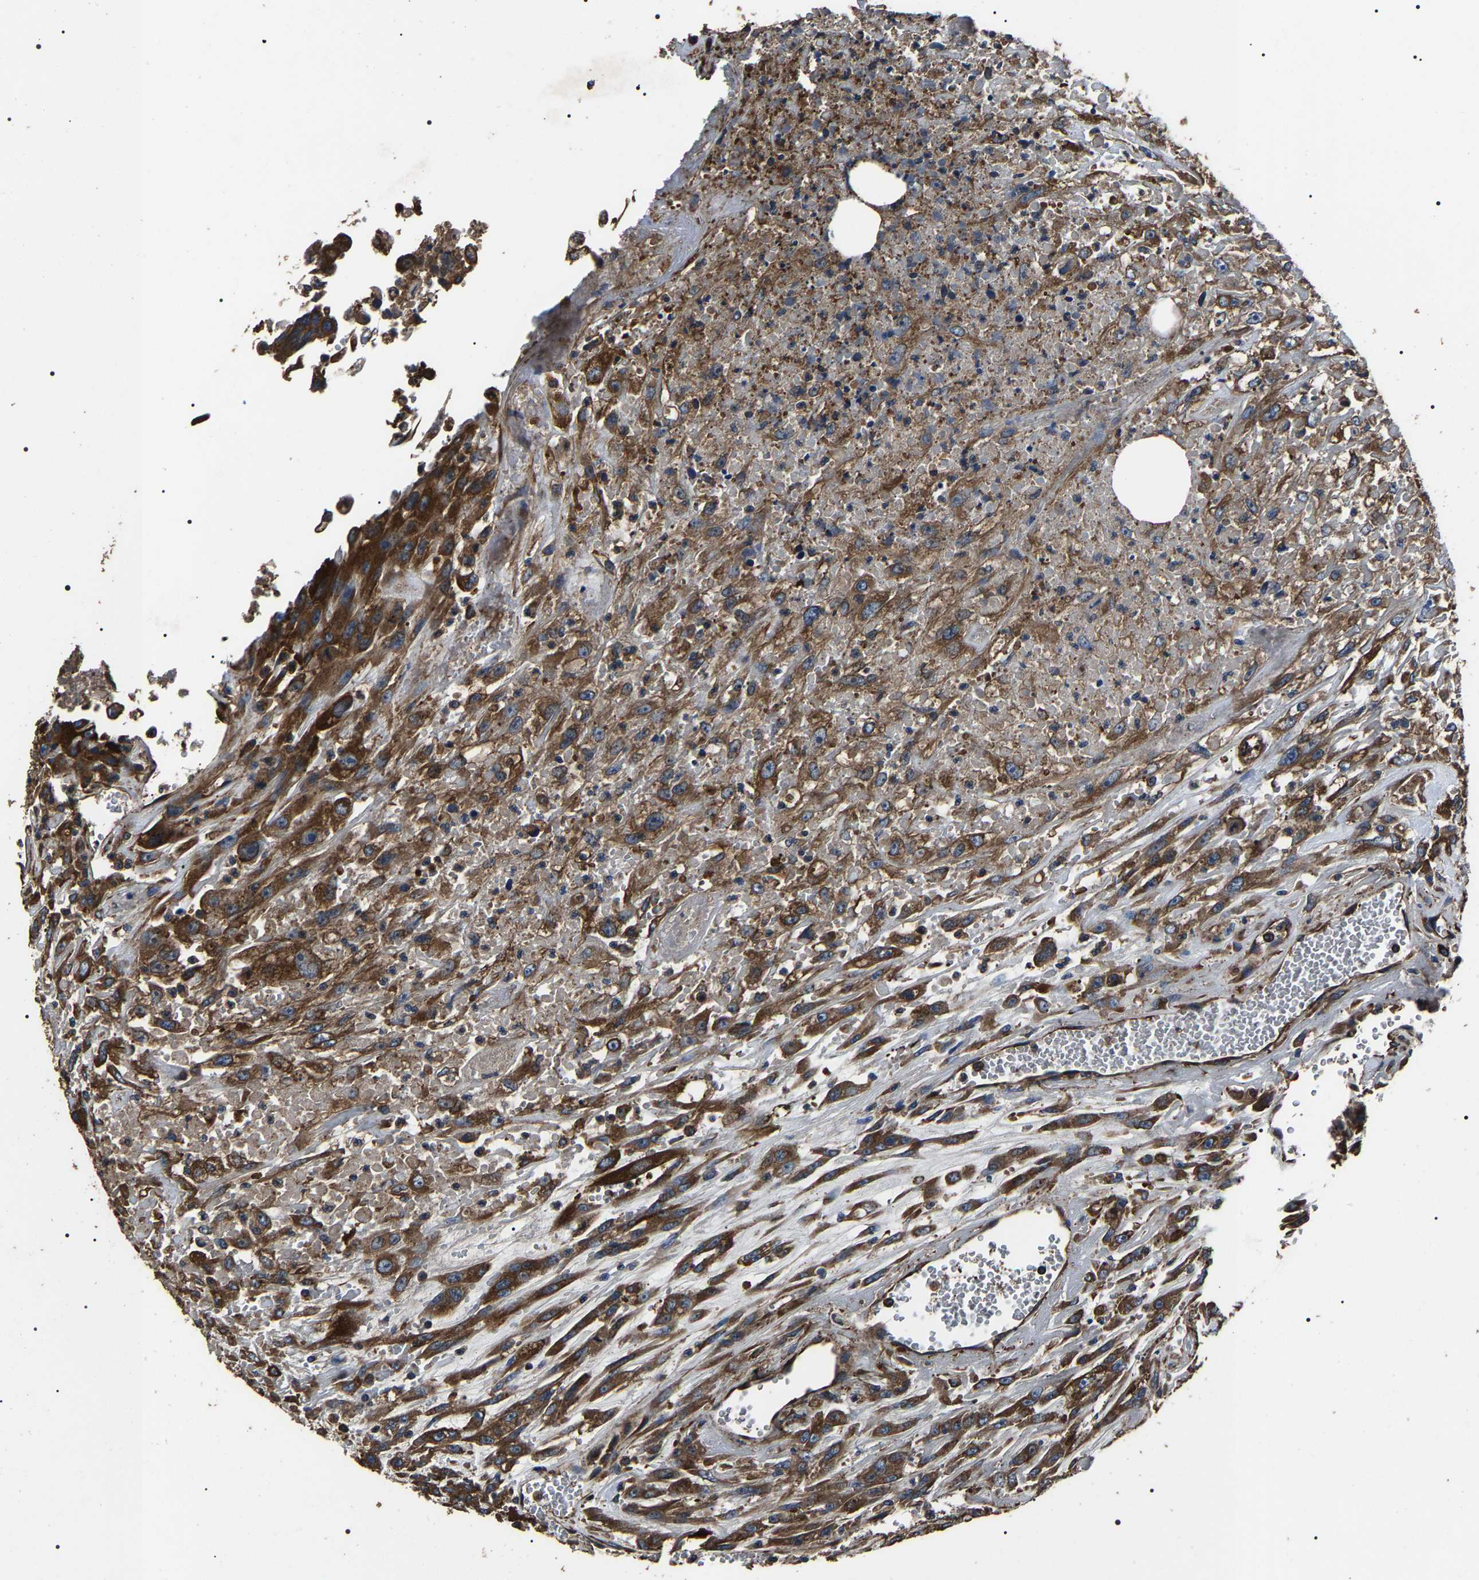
{"staining": {"intensity": "strong", "quantity": ">75%", "location": "cytoplasmic/membranous"}, "tissue": "urothelial cancer", "cell_type": "Tumor cells", "image_type": "cancer", "snomed": [{"axis": "morphology", "description": "Urothelial carcinoma, High grade"}, {"axis": "topography", "description": "Urinary bladder"}], "caption": "This is an image of immunohistochemistry staining of urothelial carcinoma (high-grade), which shows strong staining in the cytoplasmic/membranous of tumor cells.", "gene": "HSCB", "patient": {"sex": "male", "age": 46}}